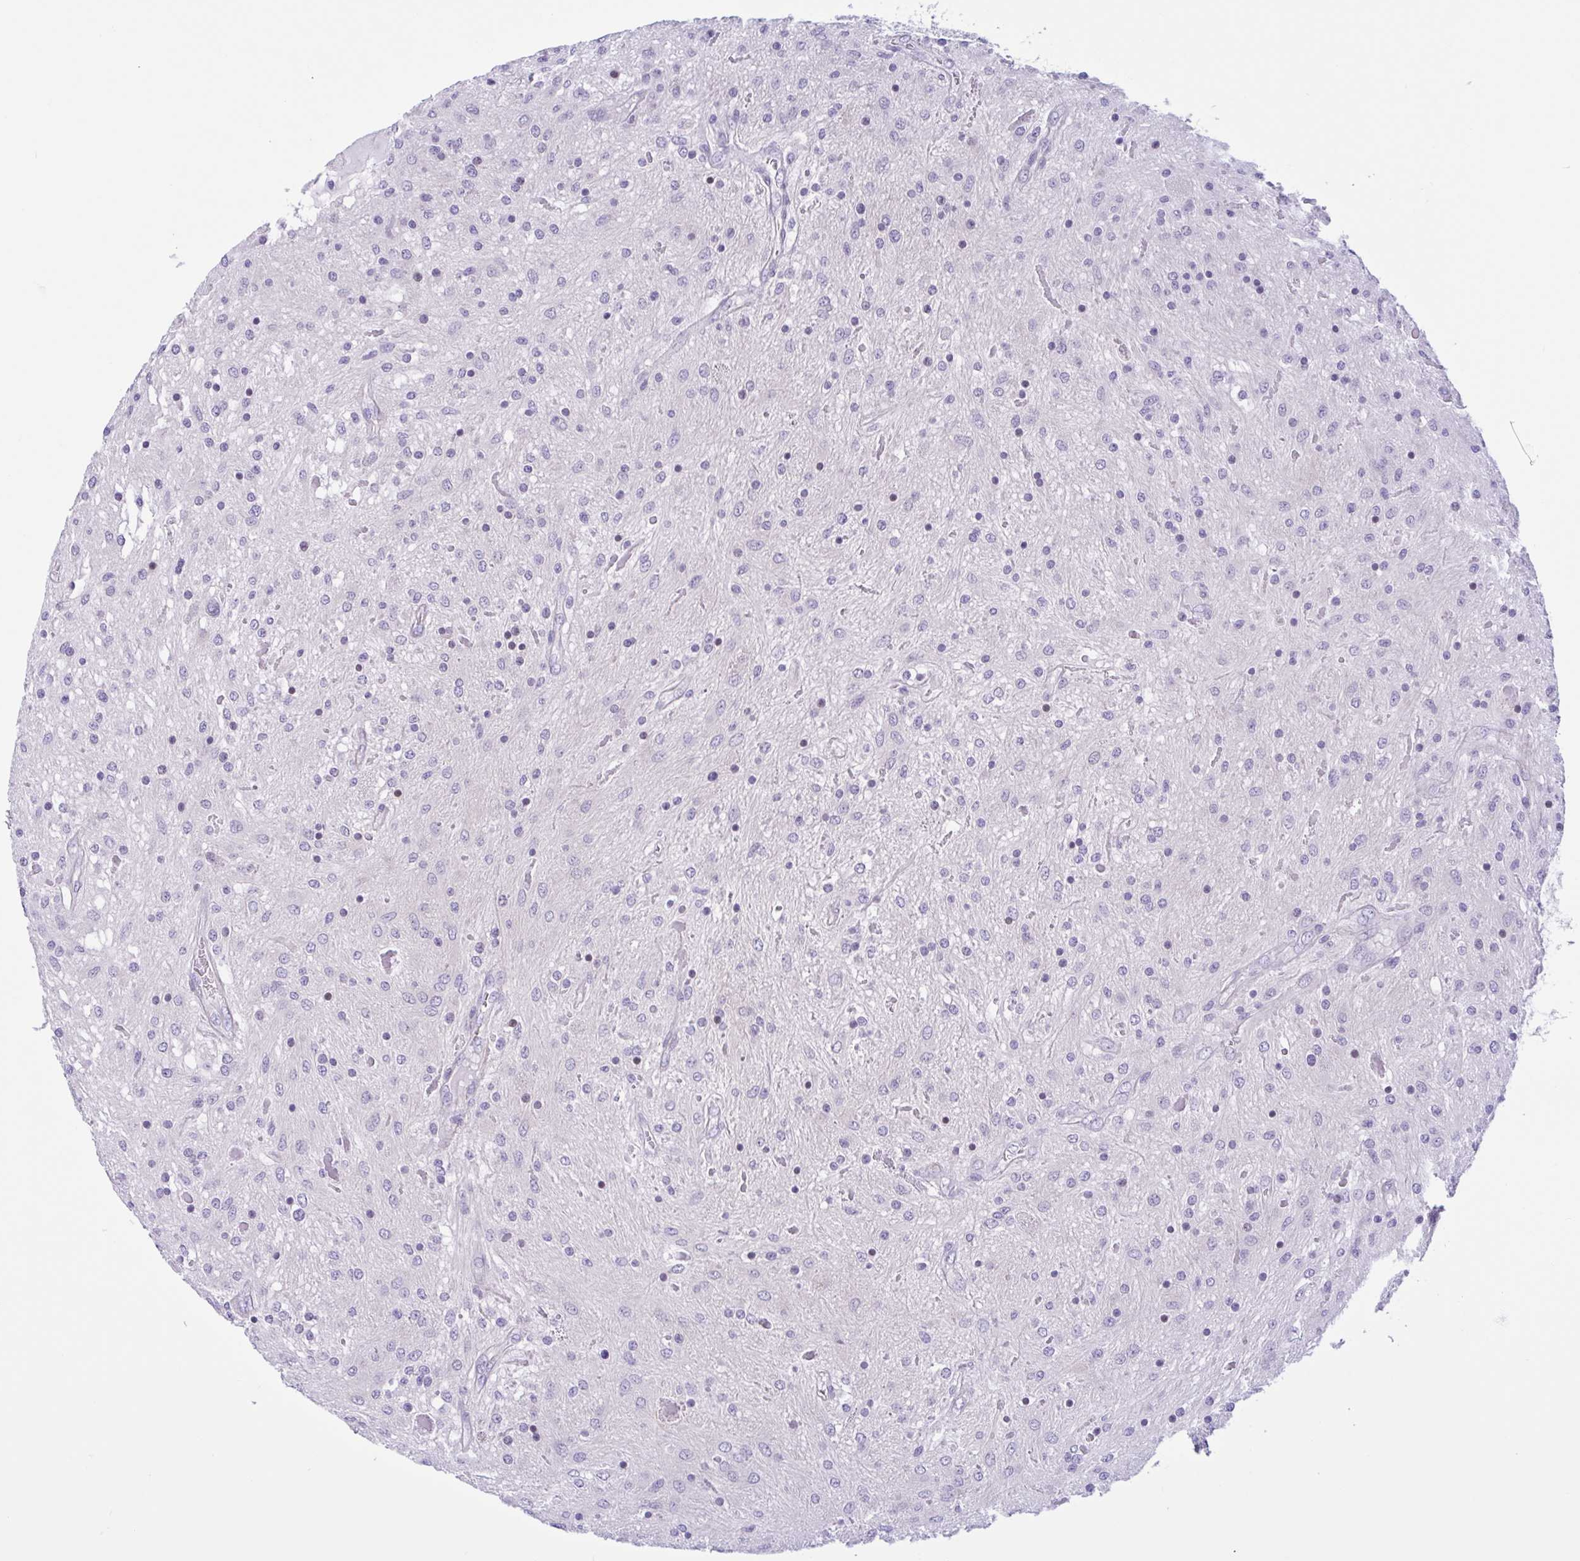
{"staining": {"intensity": "negative", "quantity": "none", "location": "none"}, "tissue": "glioma", "cell_type": "Tumor cells", "image_type": "cancer", "snomed": [{"axis": "morphology", "description": "Glioma, malignant, Low grade"}, {"axis": "topography", "description": "Cerebellum"}], "caption": "This is an immunohistochemistry image of glioma. There is no expression in tumor cells.", "gene": "AHCYL2", "patient": {"sex": "female", "age": 14}}